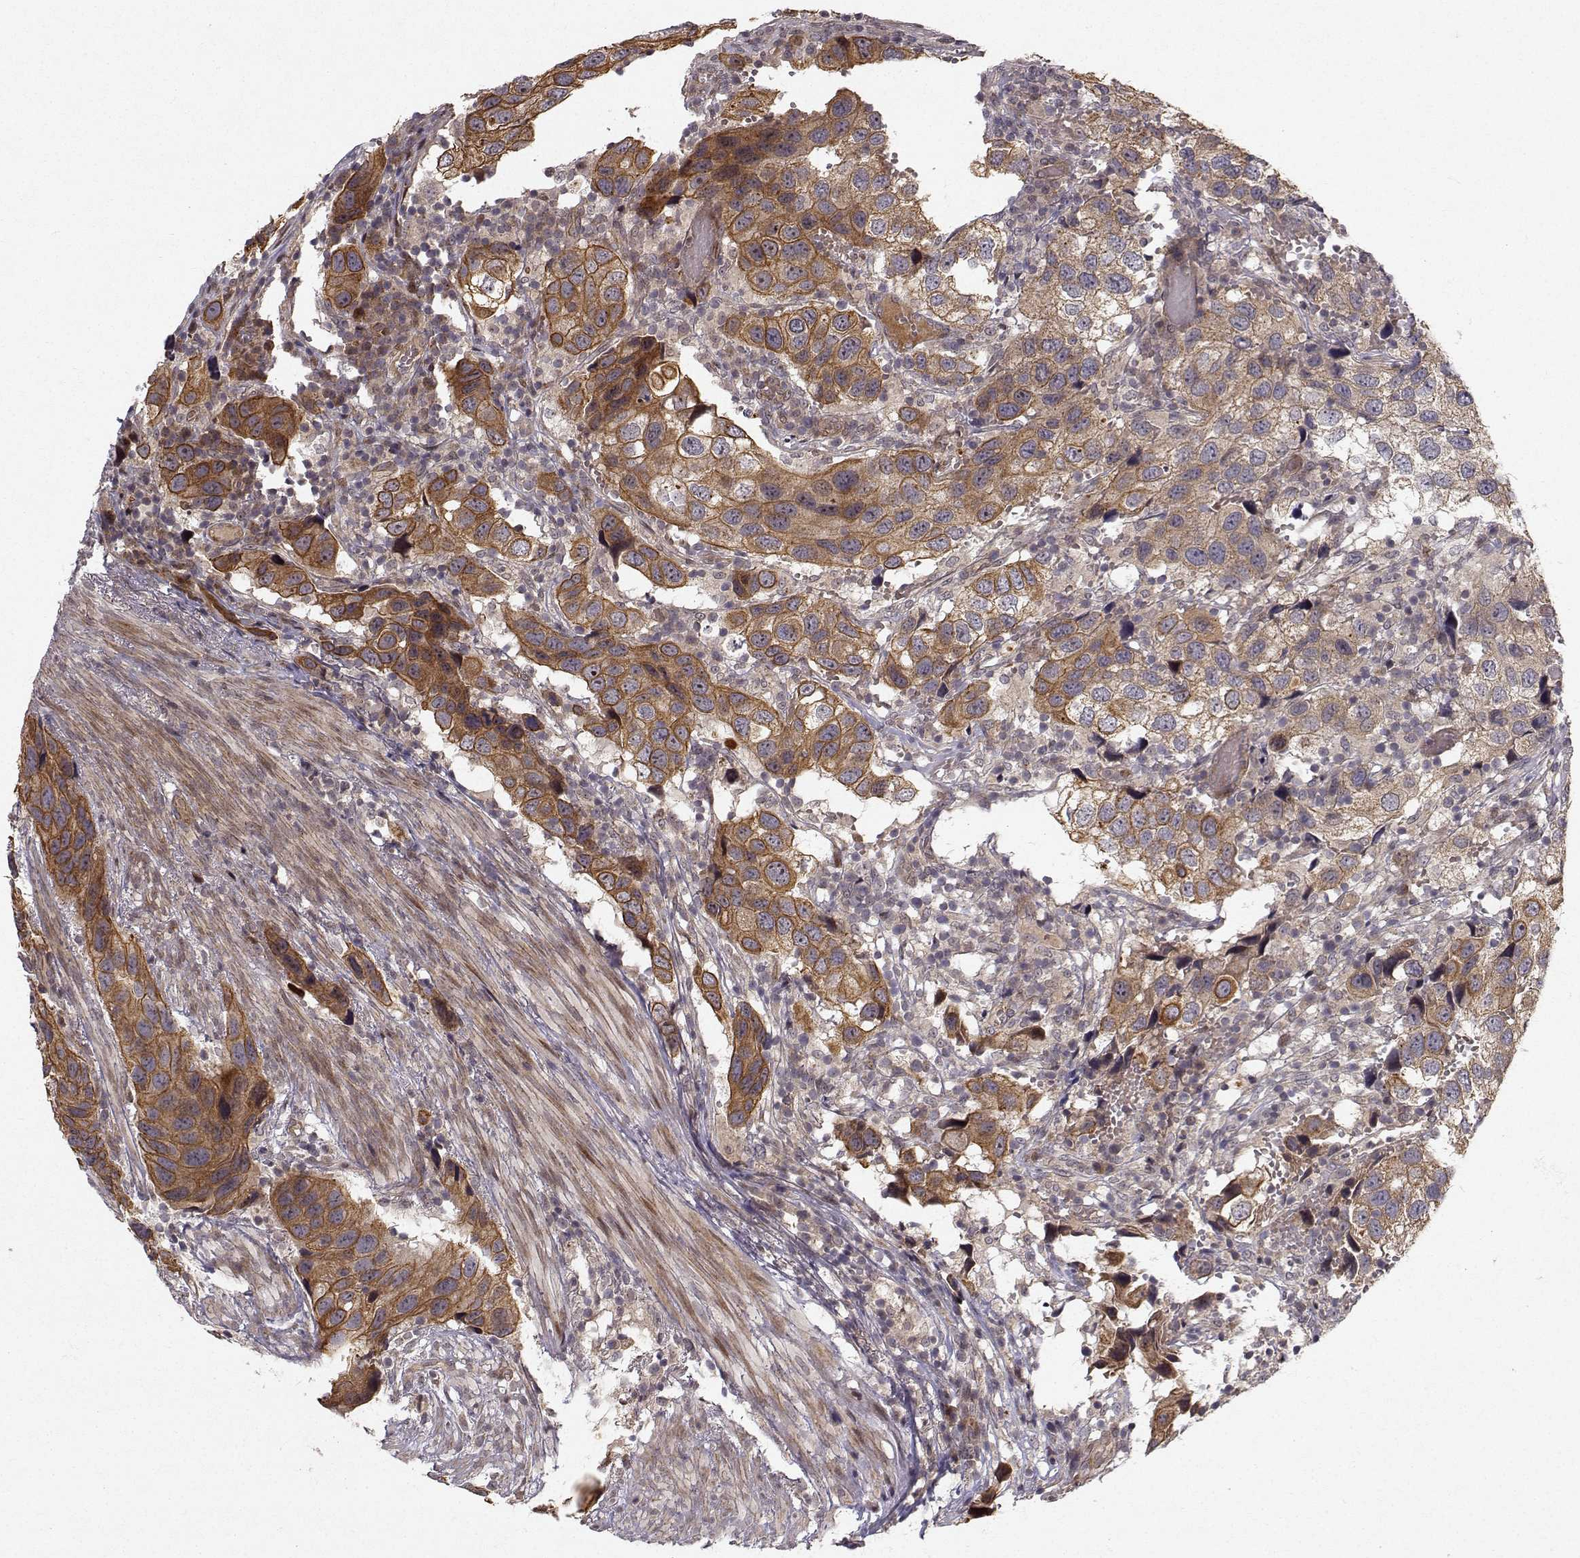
{"staining": {"intensity": "strong", "quantity": "25%-75%", "location": "cytoplasmic/membranous"}, "tissue": "urothelial cancer", "cell_type": "Tumor cells", "image_type": "cancer", "snomed": [{"axis": "morphology", "description": "Urothelial carcinoma, High grade"}, {"axis": "topography", "description": "Urinary bladder"}], "caption": "Protein staining of high-grade urothelial carcinoma tissue reveals strong cytoplasmic/membranous staining in about 25%-75% of tumor cells.", "gene": "APC", "patient": {"sex": "male", "age": 79}}